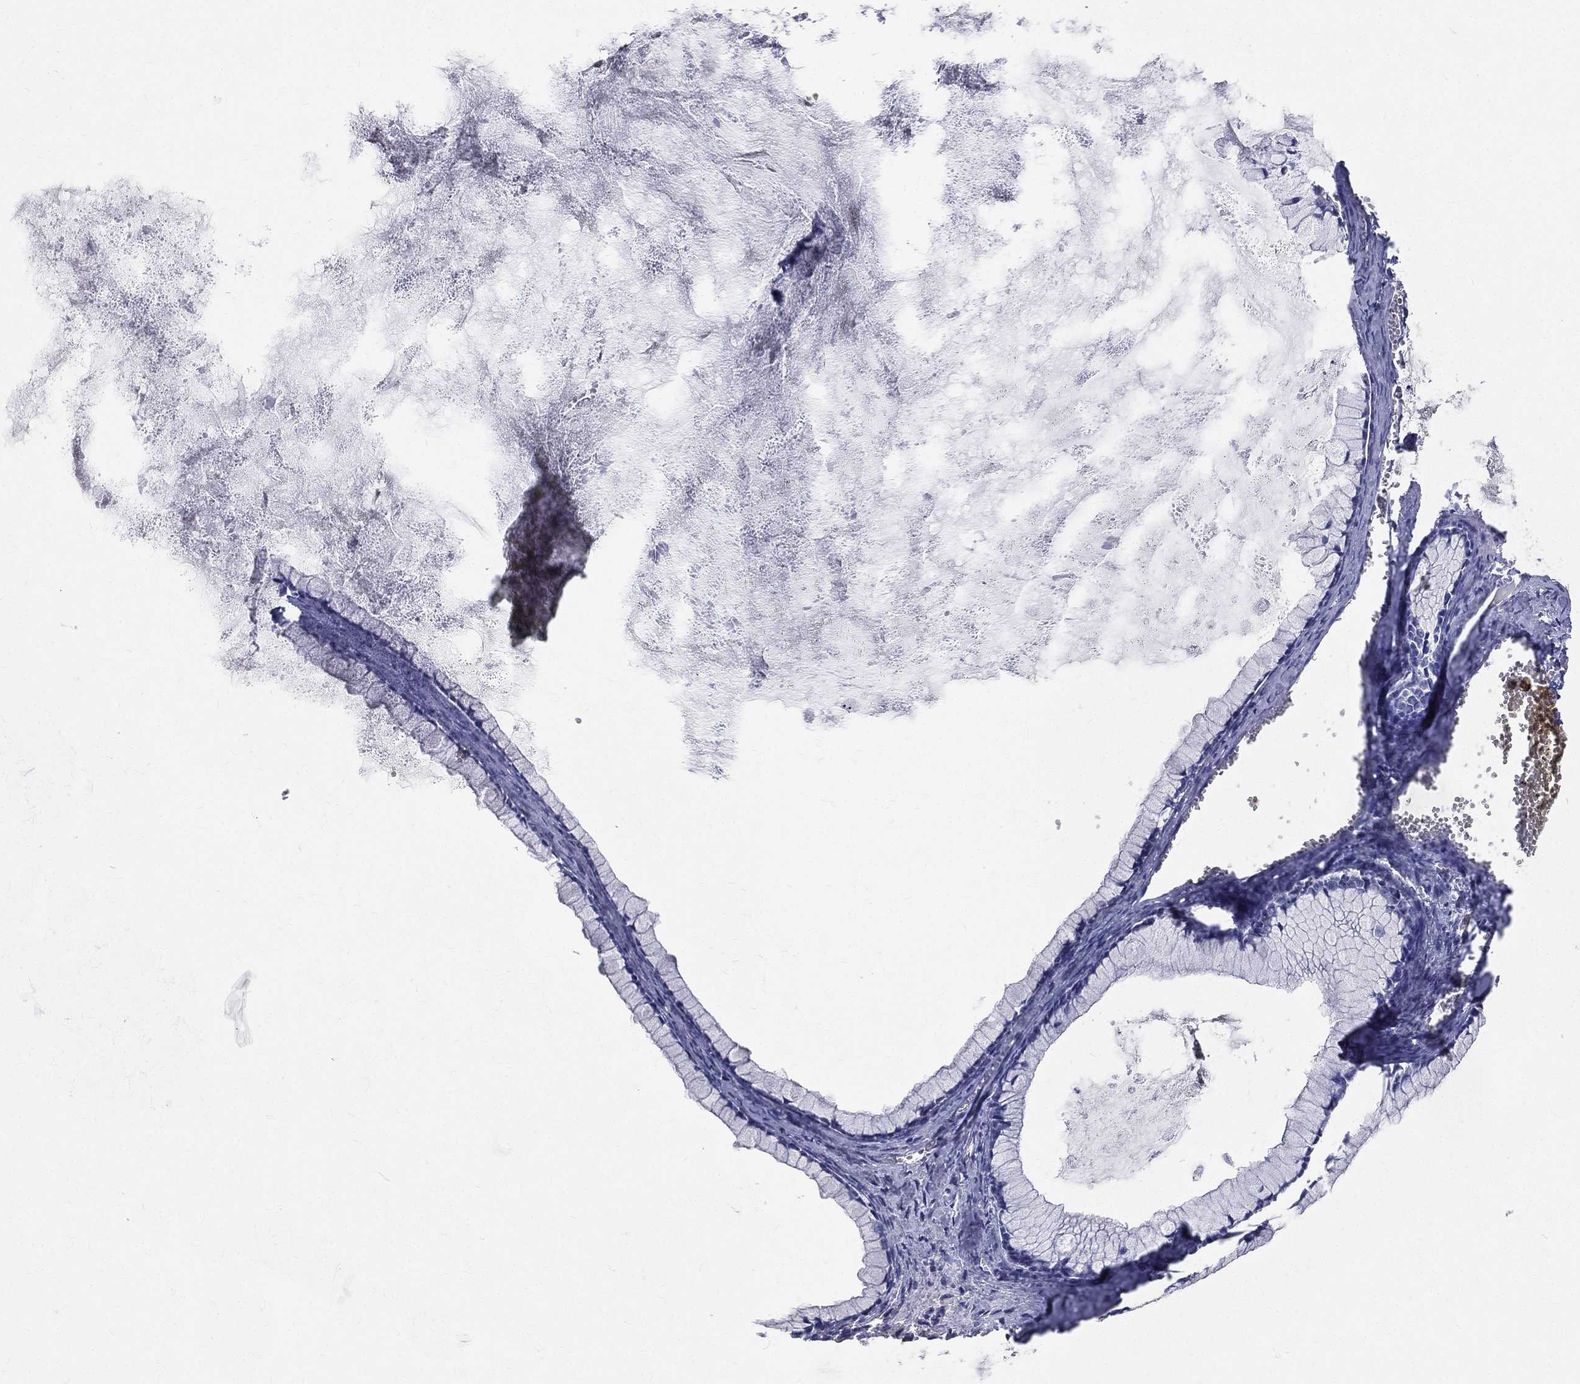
{"staining": {"intensity": "negative", "quantity": "none", "location": "none"}, "tissue": "ovarian cancer", "cell_type": "Tumor cells", "image_type": "cancer", "snomed": [{"axis": "morphology", "description": "Cystadenocarcinoma, mucinous, NOS"}, {"axis": "topography", "description": "Ovary"}], "caption": "This is an immunohistochemistry micrograph of human ovarian cancer (mucinous cystadenocarcinoma). There is no staining in tumor cells.", "gene": "CD33", "patient": {"sex": "female", "age": 41}}